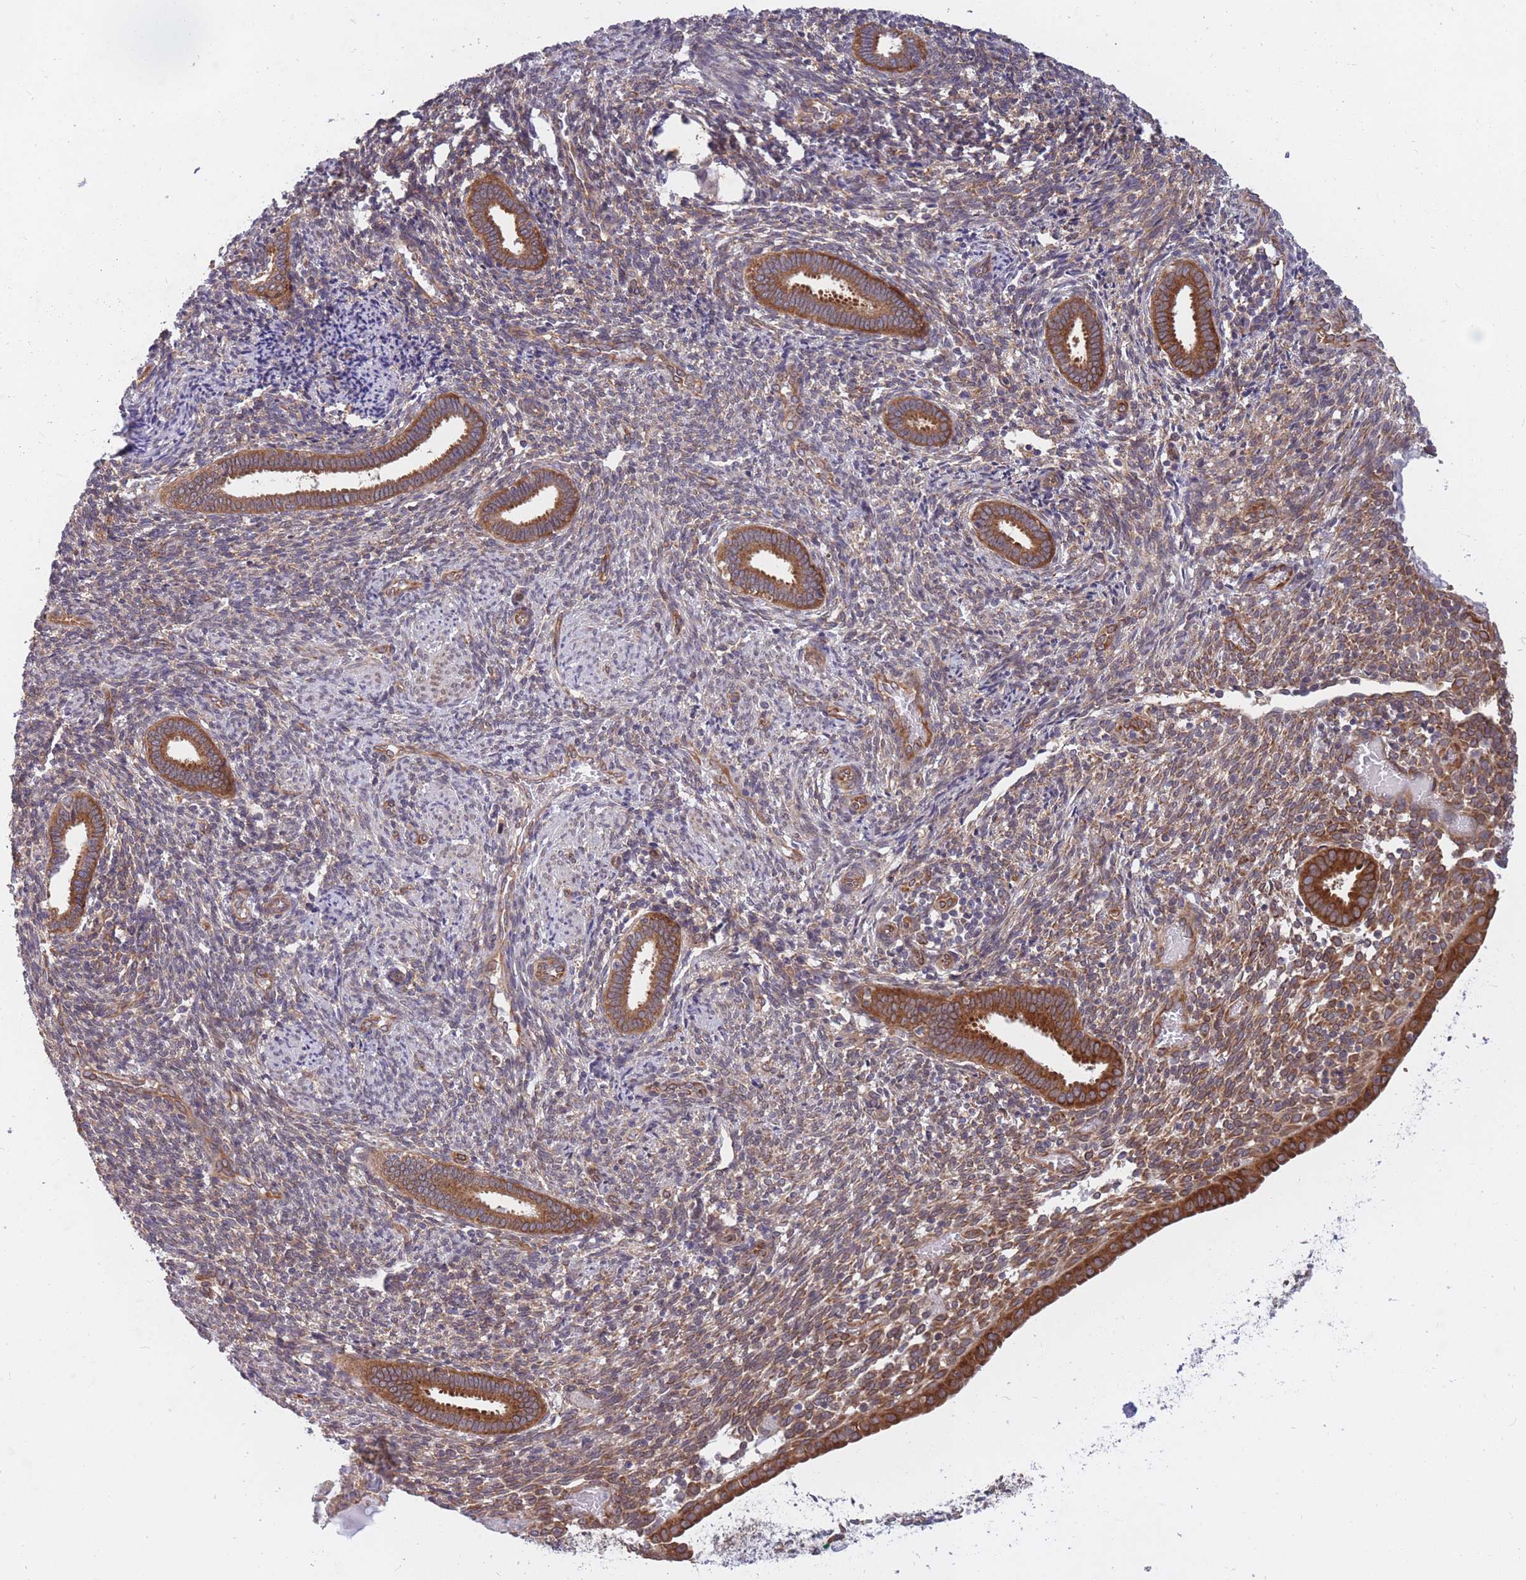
{"staining": {"intensity": "moderate", "quantity": ">75%", "location": "cytoplasmic/membranous"}, "tissue": "endometrium", "cell_type": "Cells in endometrial stroma", "image_type": "normal", "snomed": [{"axis": "morphology", "description": "Normal tissue, NOS"}, {"axis": "topography", "description": "Endometrium"}], "caption": "IHC photomicrograph of benign endometrium: endometrium stained using immunohistochemistry displays medium levels of moderate protein expression localized specifically in the cytoplasmic/membranous of cells in endometrial stroma, appearing as a cytoplasmic/membranous brown color.", "gene": "CCDC124", "patient": {"sex": "female", "age": 32}}